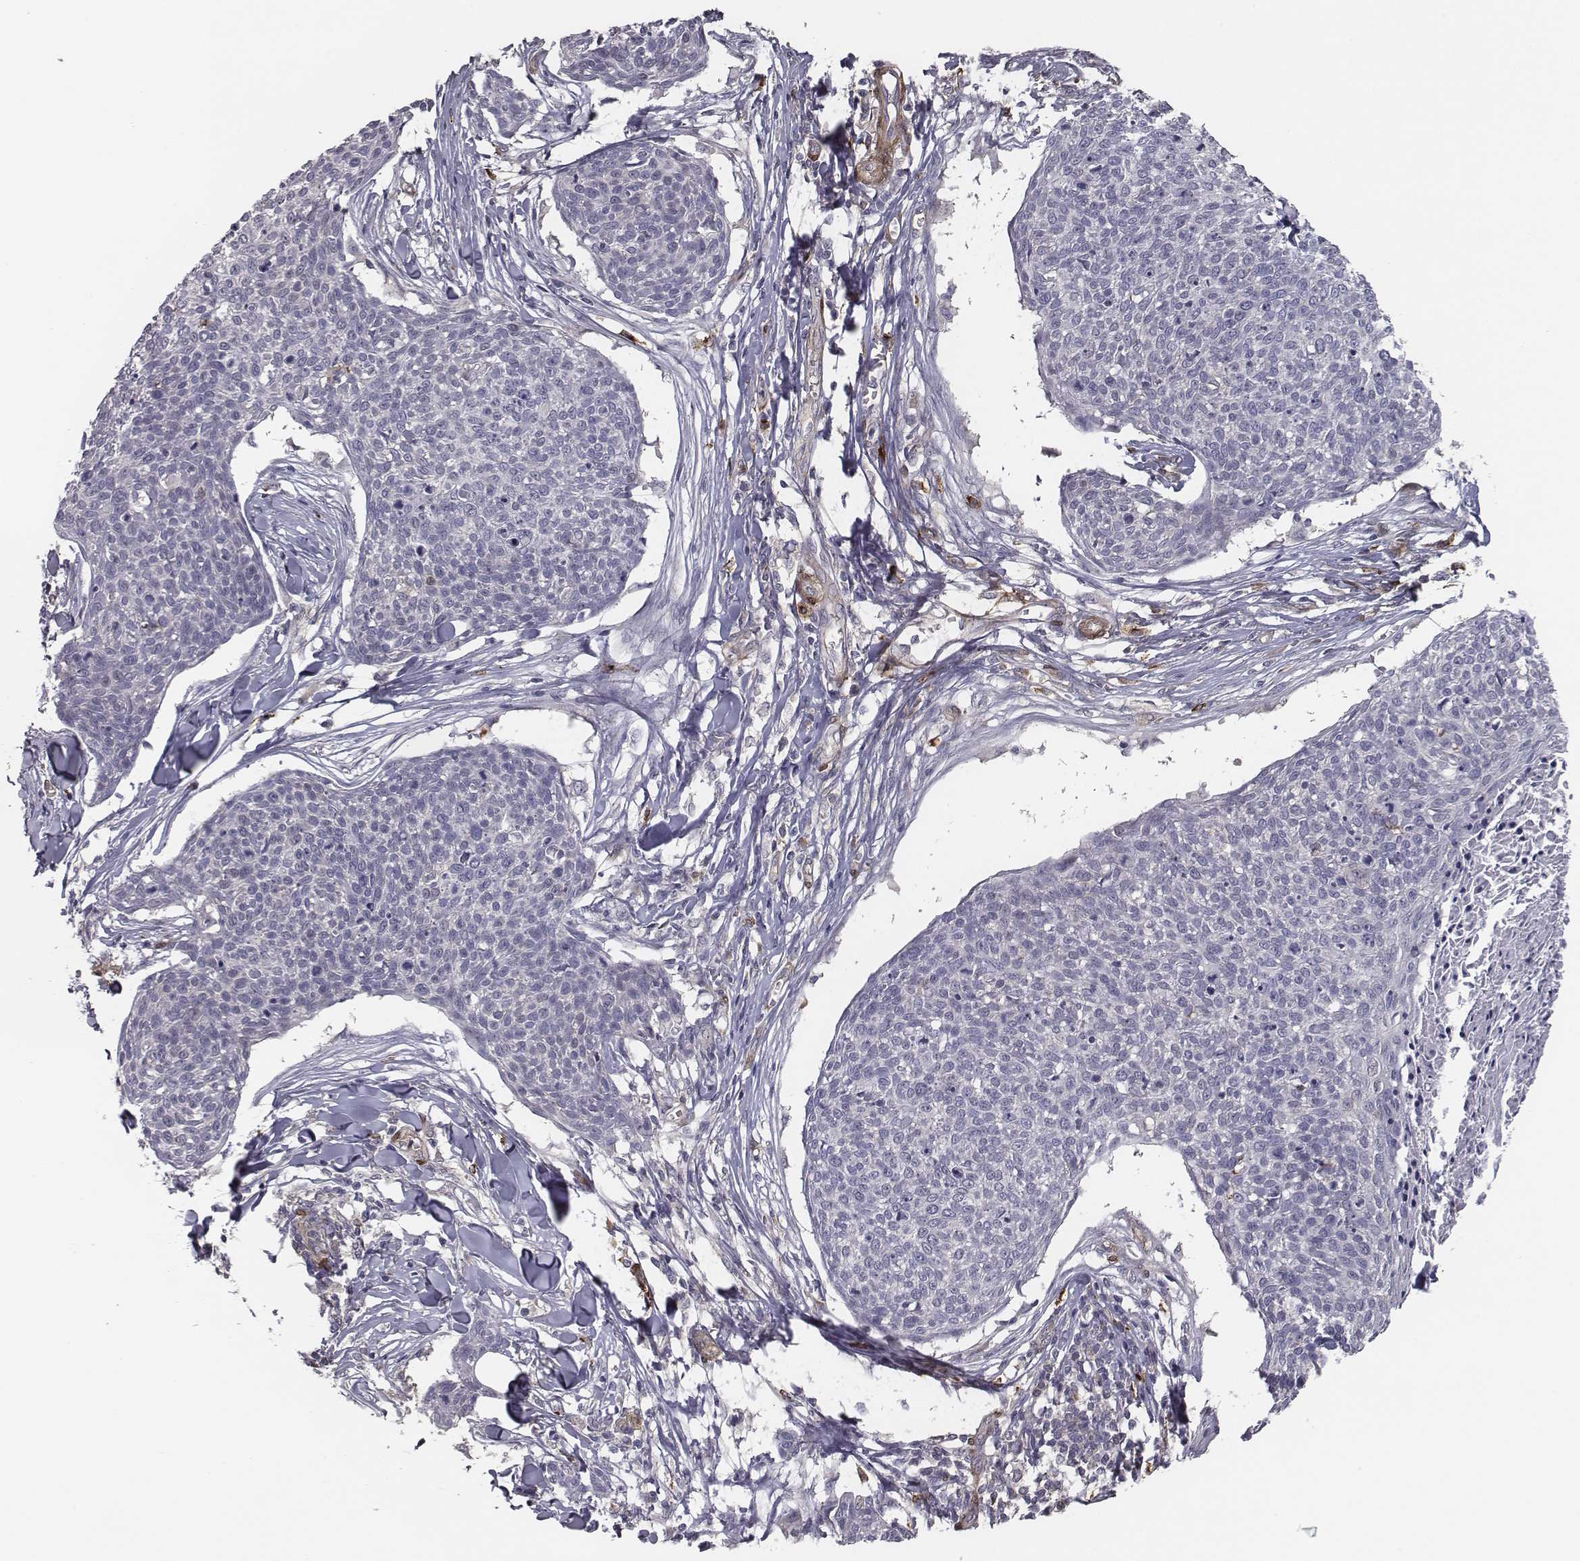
{"staining": {"intensity": "negative", "quantity": "none", "location": "none"}, "tissue": "skin cancer", "cell_type": "Tumor cells", "image_type": "cancer", "snomed": [{"axis": "morphology", "description": "Squamous cell carcinoma, NOS"}, {"axis": "topography", "description": "Skin"}, {"axis": "topography", "description": "Vulva"}], "caption": "The image shows no significant positivity in tumor cells of skin cancer.", "gene": "ISYNA1", "patient": {"sex": "female", "age": 75}}